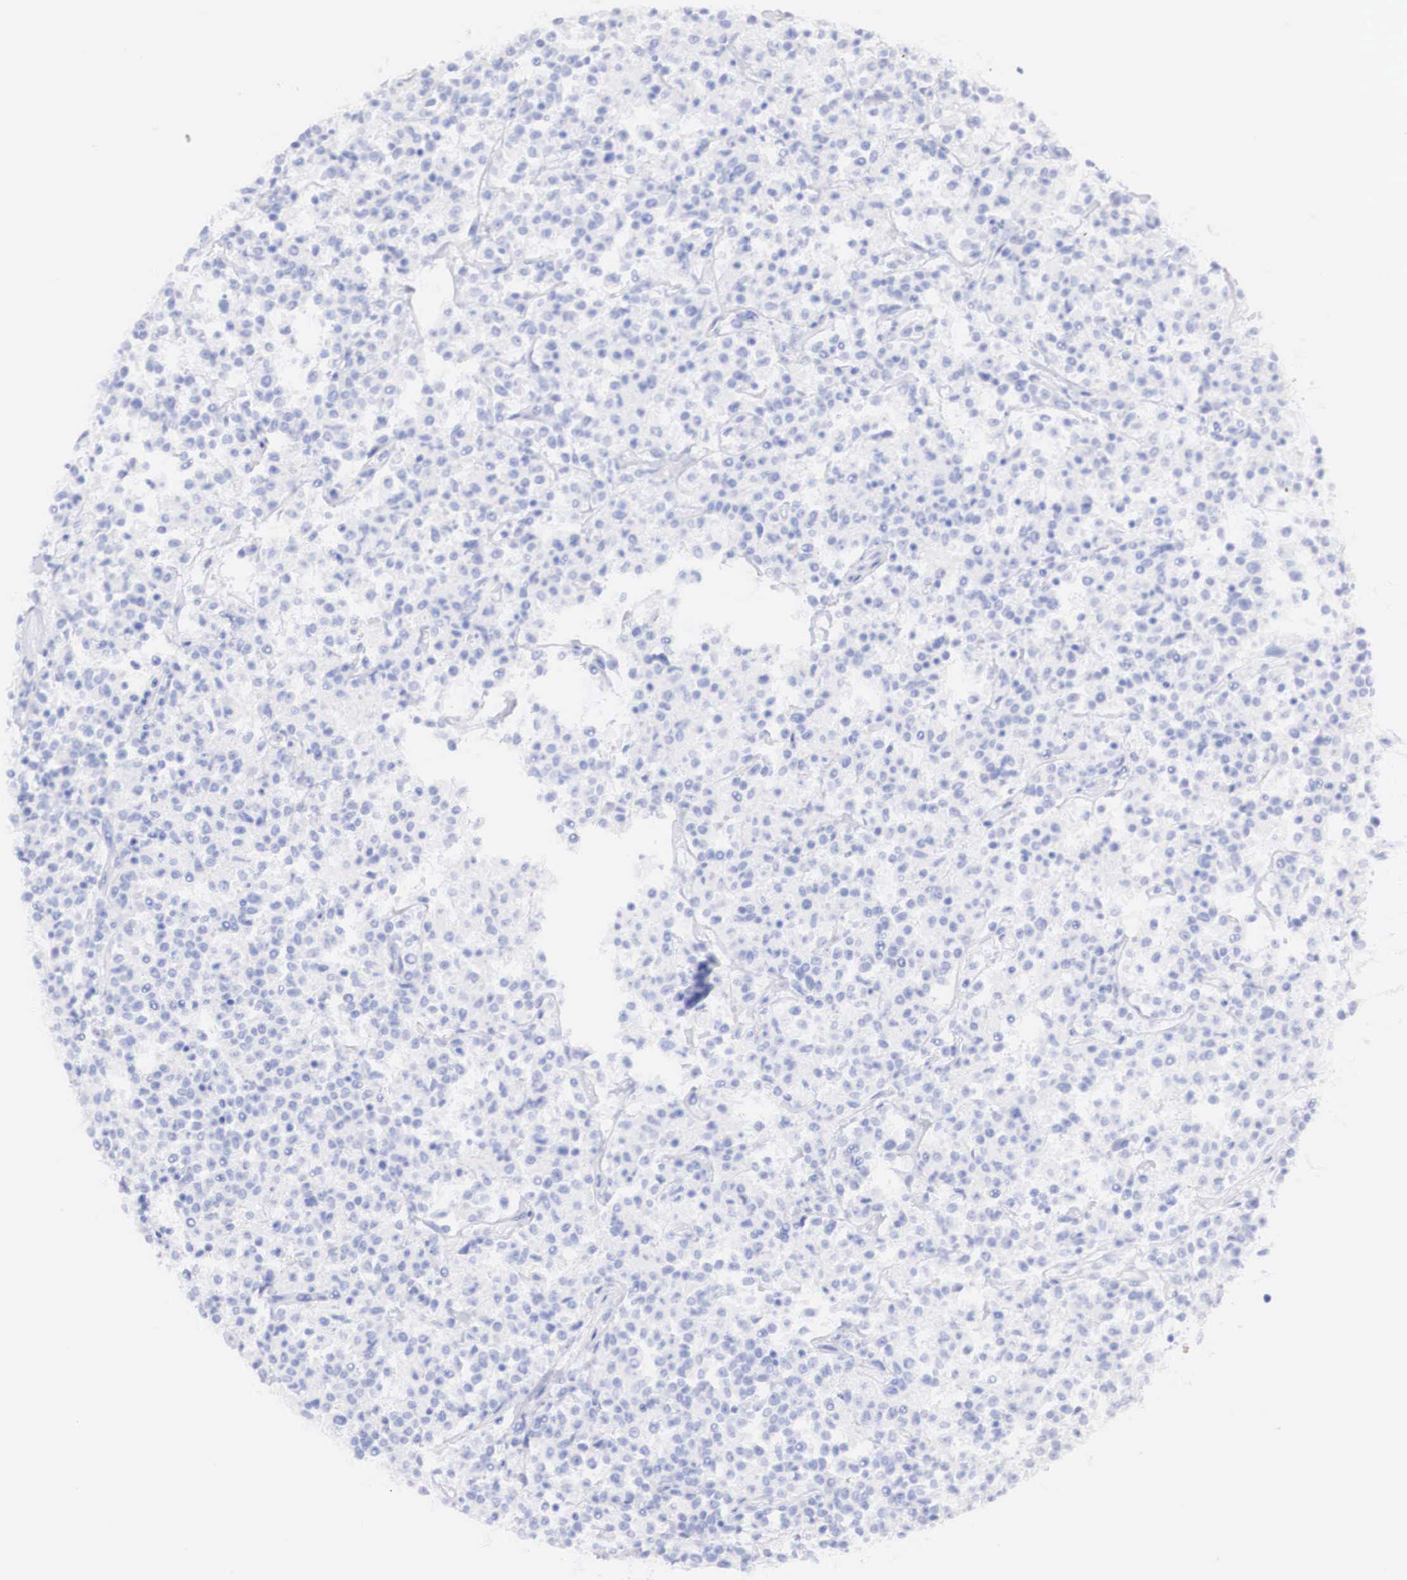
{"staining": {"intensity": "negative", "quantity": "none", "location": "none"}, "tissue": "lymphoma", "cell_type": "Tumor cells", "image_type": "cancer", "snomed": [{"axis": "morphology", "description": "Malignant lymphoma, non-Hodgkin's type, Low grade"}, {"axis": "topography", "description": "Small intestine"}], "caption": "The photomicrograph displays no significant staining in tumor cells of lymphoma. Brightfield microscopy of immunohistochemistry (IHC) stained with DAB (3,3'-diaminobenzidine) (brown) and hematoxylin (blue), captured at high magnification.", "gene": "ERBB2", "patient": {"sex": "female", "age": 59}}